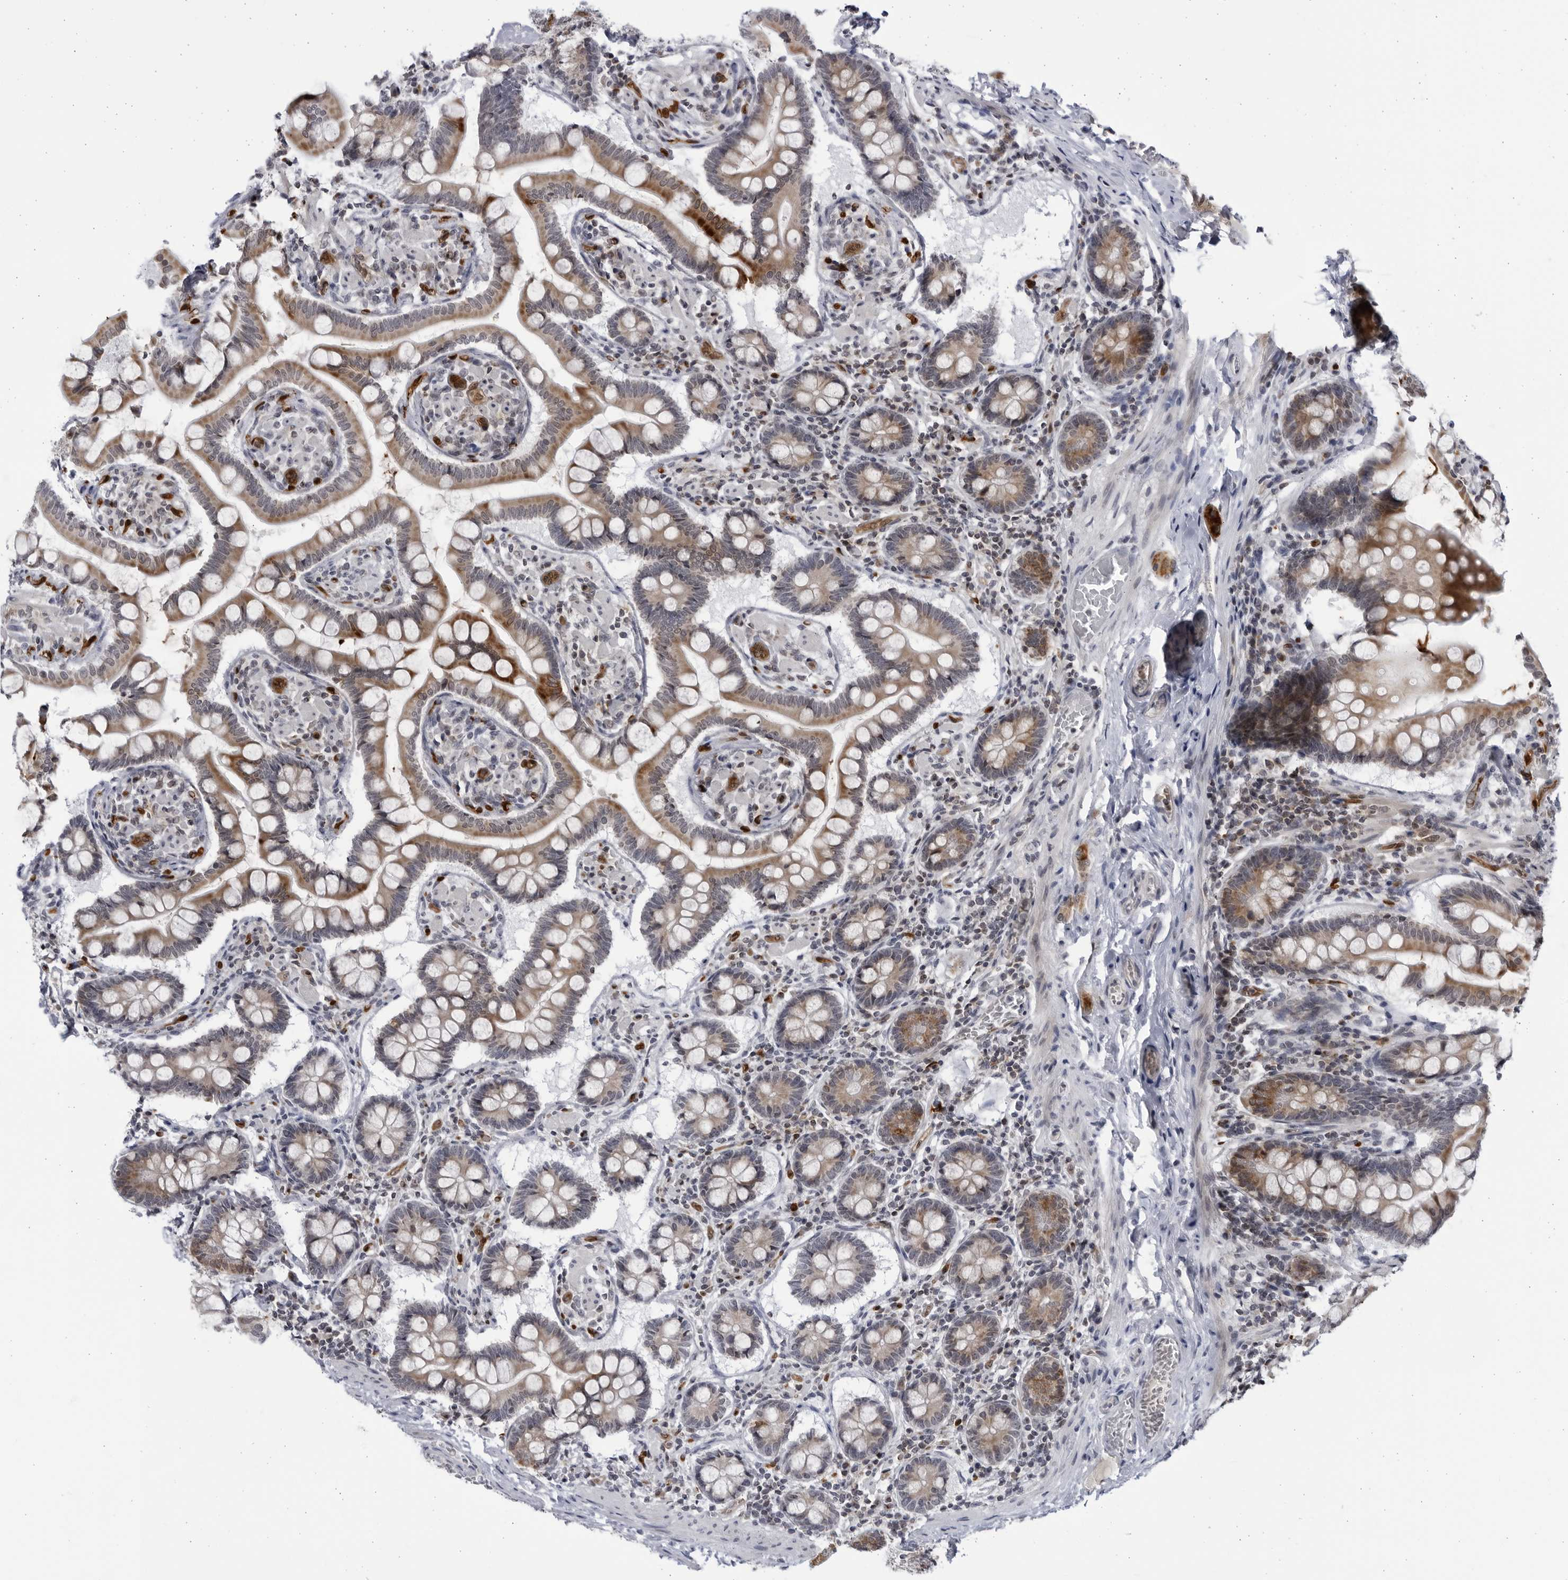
{"staining": {"intensity": "moderate", "quantity": ">75%", "location": "cytoplasmic/membranous"}, "tissue": "small intestine", "cell_type": "Glandular cells", "image_type": "normal", "snomed": [{"axis": "morphology", "description": "Normal tissue, NOS"}, {"axis": "topography", "description": "Small intestine"}], "caption": "Small intestine stained for a protein reveals moderate cytoplasmic/membranous positivity in glandular cells. (DAB (3,3'-diaminobenzidine) = brown stain, brightfield microscopy at high magnification).", "gene": "SLC25A22", "patient": {"sex": "male", "age": 41}}